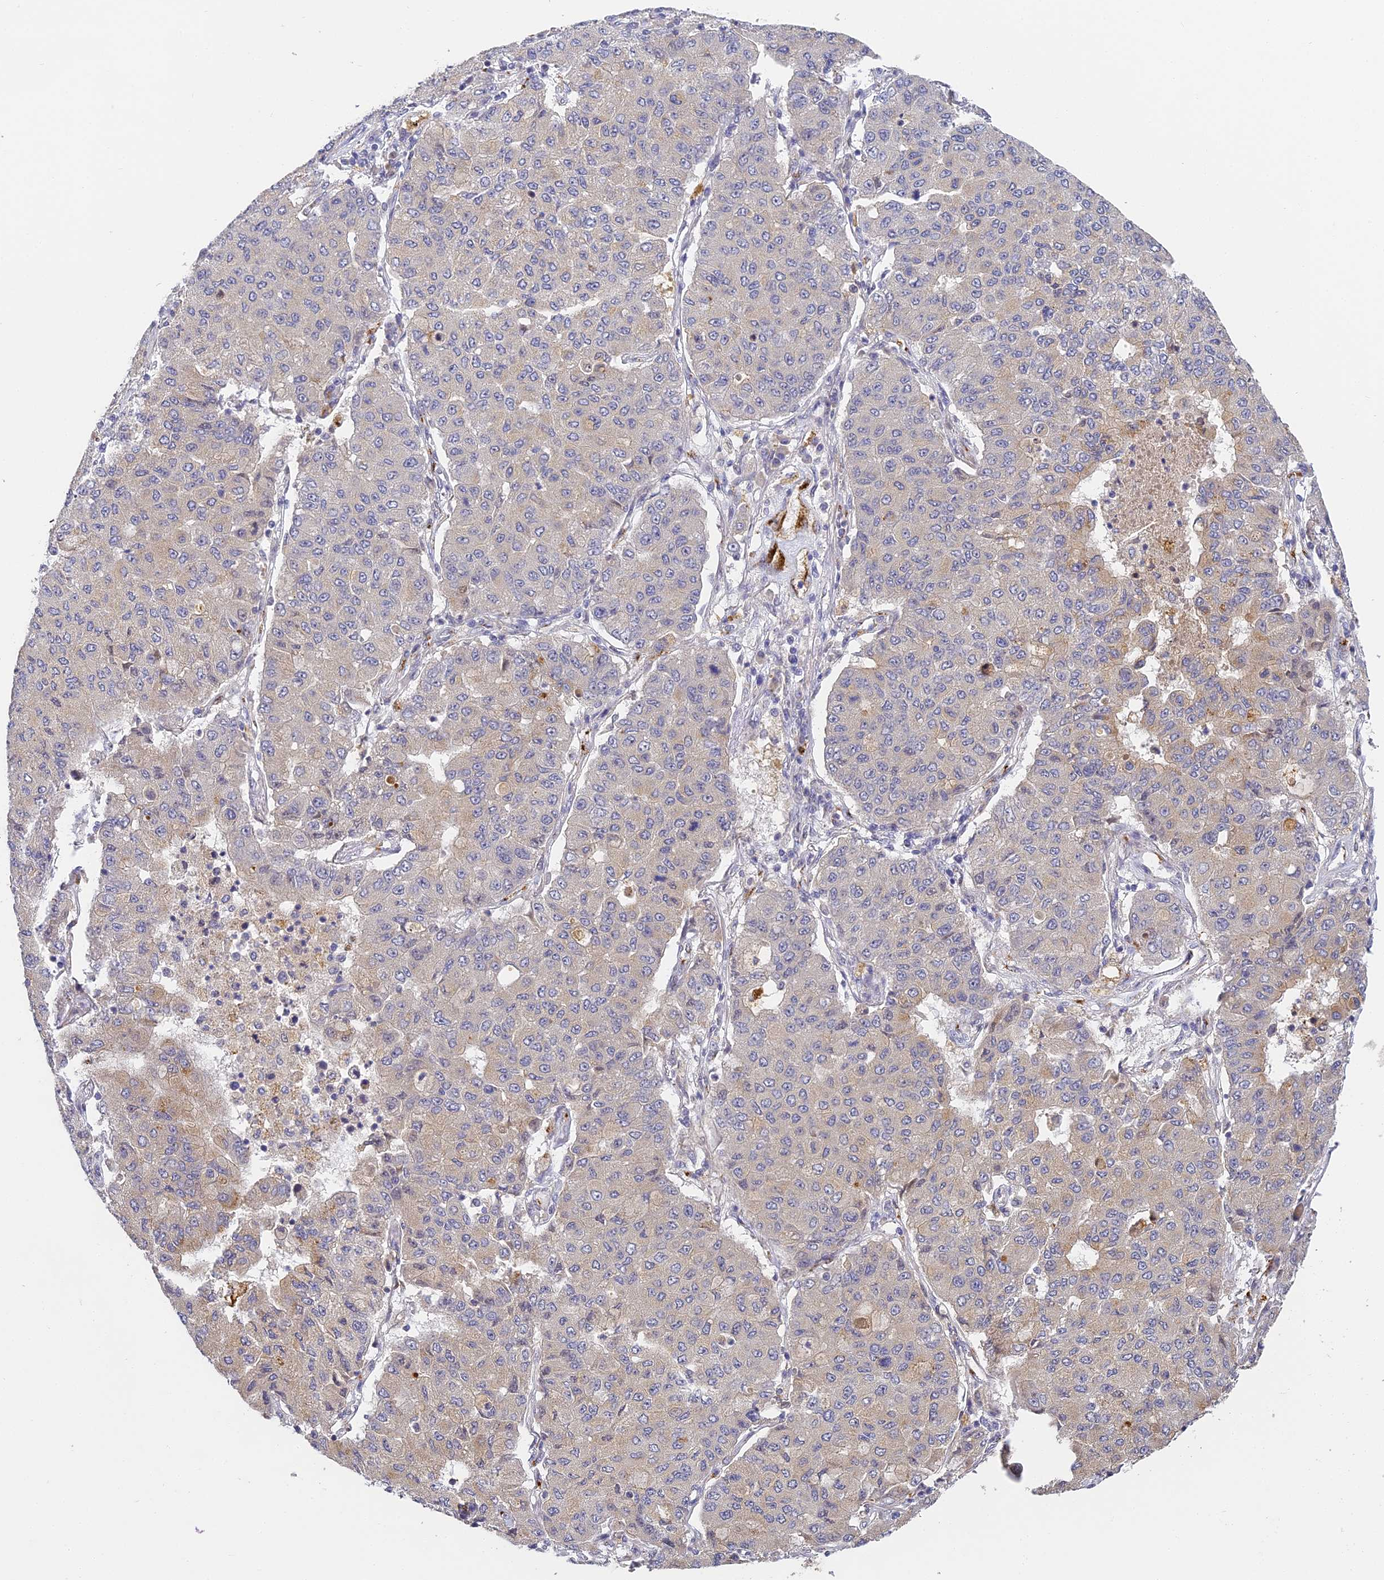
{"staining": {"intensity": "weak", "quantity": "25%-75%", "location": "cytoplasmic/membranous"}, "tissue": "lung cancer", "cell_type": "Tumor cells", "image_type": "cancer", "snomed": [{"axis": "morphology", "description": "Squamous cell carcinoma, NOS"}, {"axis": "topography", "description": "Lung"}], "caption": "A photomicrograph showing weak cytoplasmic/membranous positivity in approximately 25%-75% of tumor cells in lung cancer, as visualized by brown immunohistochemical staining.", "gene": "DNAAF10", "patient": {"sex": "male", "age": 74}}